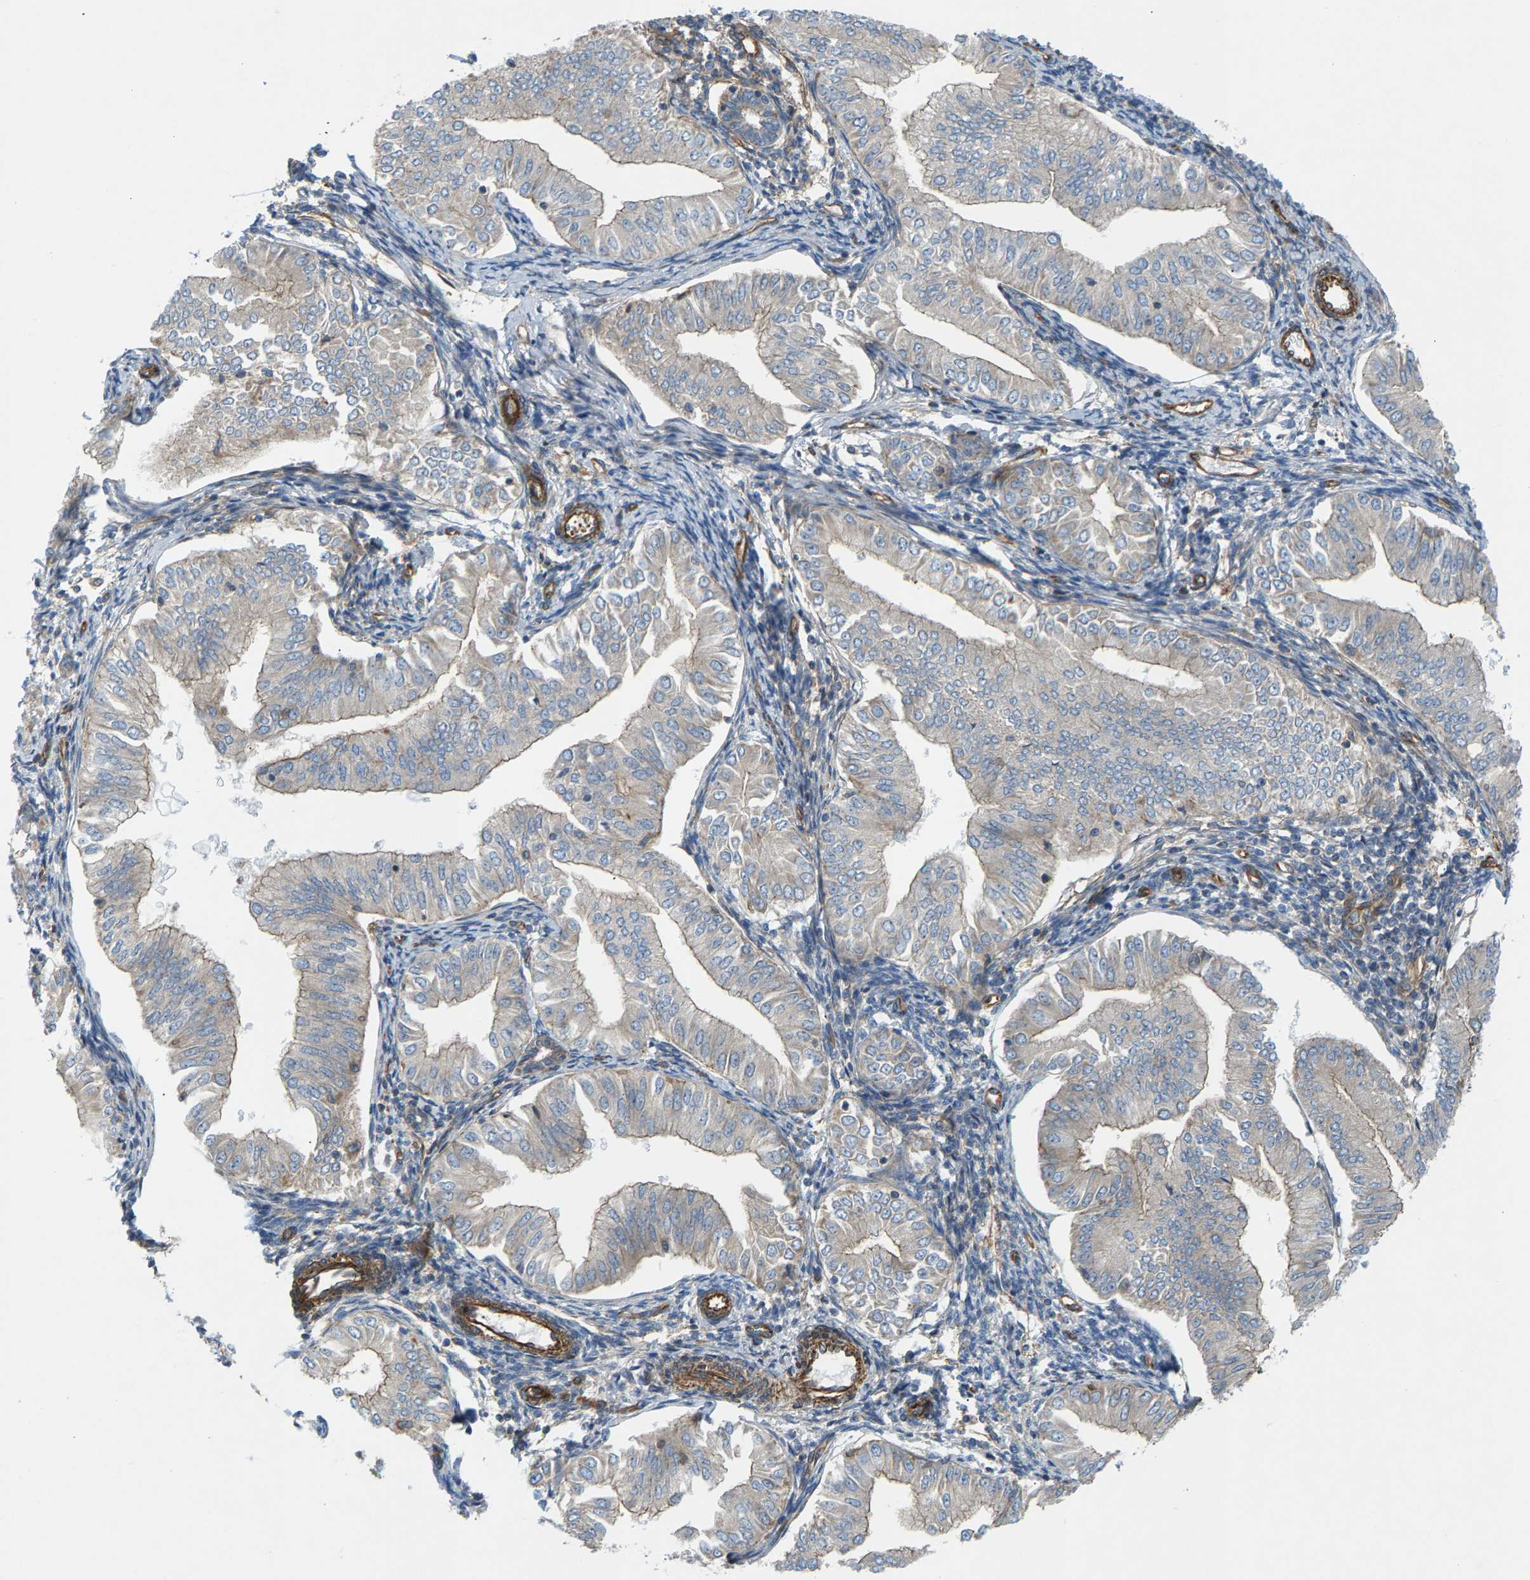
{"staining": {"intensity": "negative", "quantity": "none", "location": "none"}, "tissue": "endometrial cancer", "cell_type": "Tumor cells", "image_type": "cancer", "snomed": [{"axis": "morphology", "description": "Normal tissue, NOS"}, {"axis": "morphology", "description": "Adenocarcinoma, NOS"}, {"axis": "topography", "description": "Endometrium"}], "caption": "Endometrial cancer (adenocarcinoma) stained for a protein using IHC exhibits no positivity tumor cells.", "gene": "PDCL", "patient": {"sex": "female", "age": 53}}